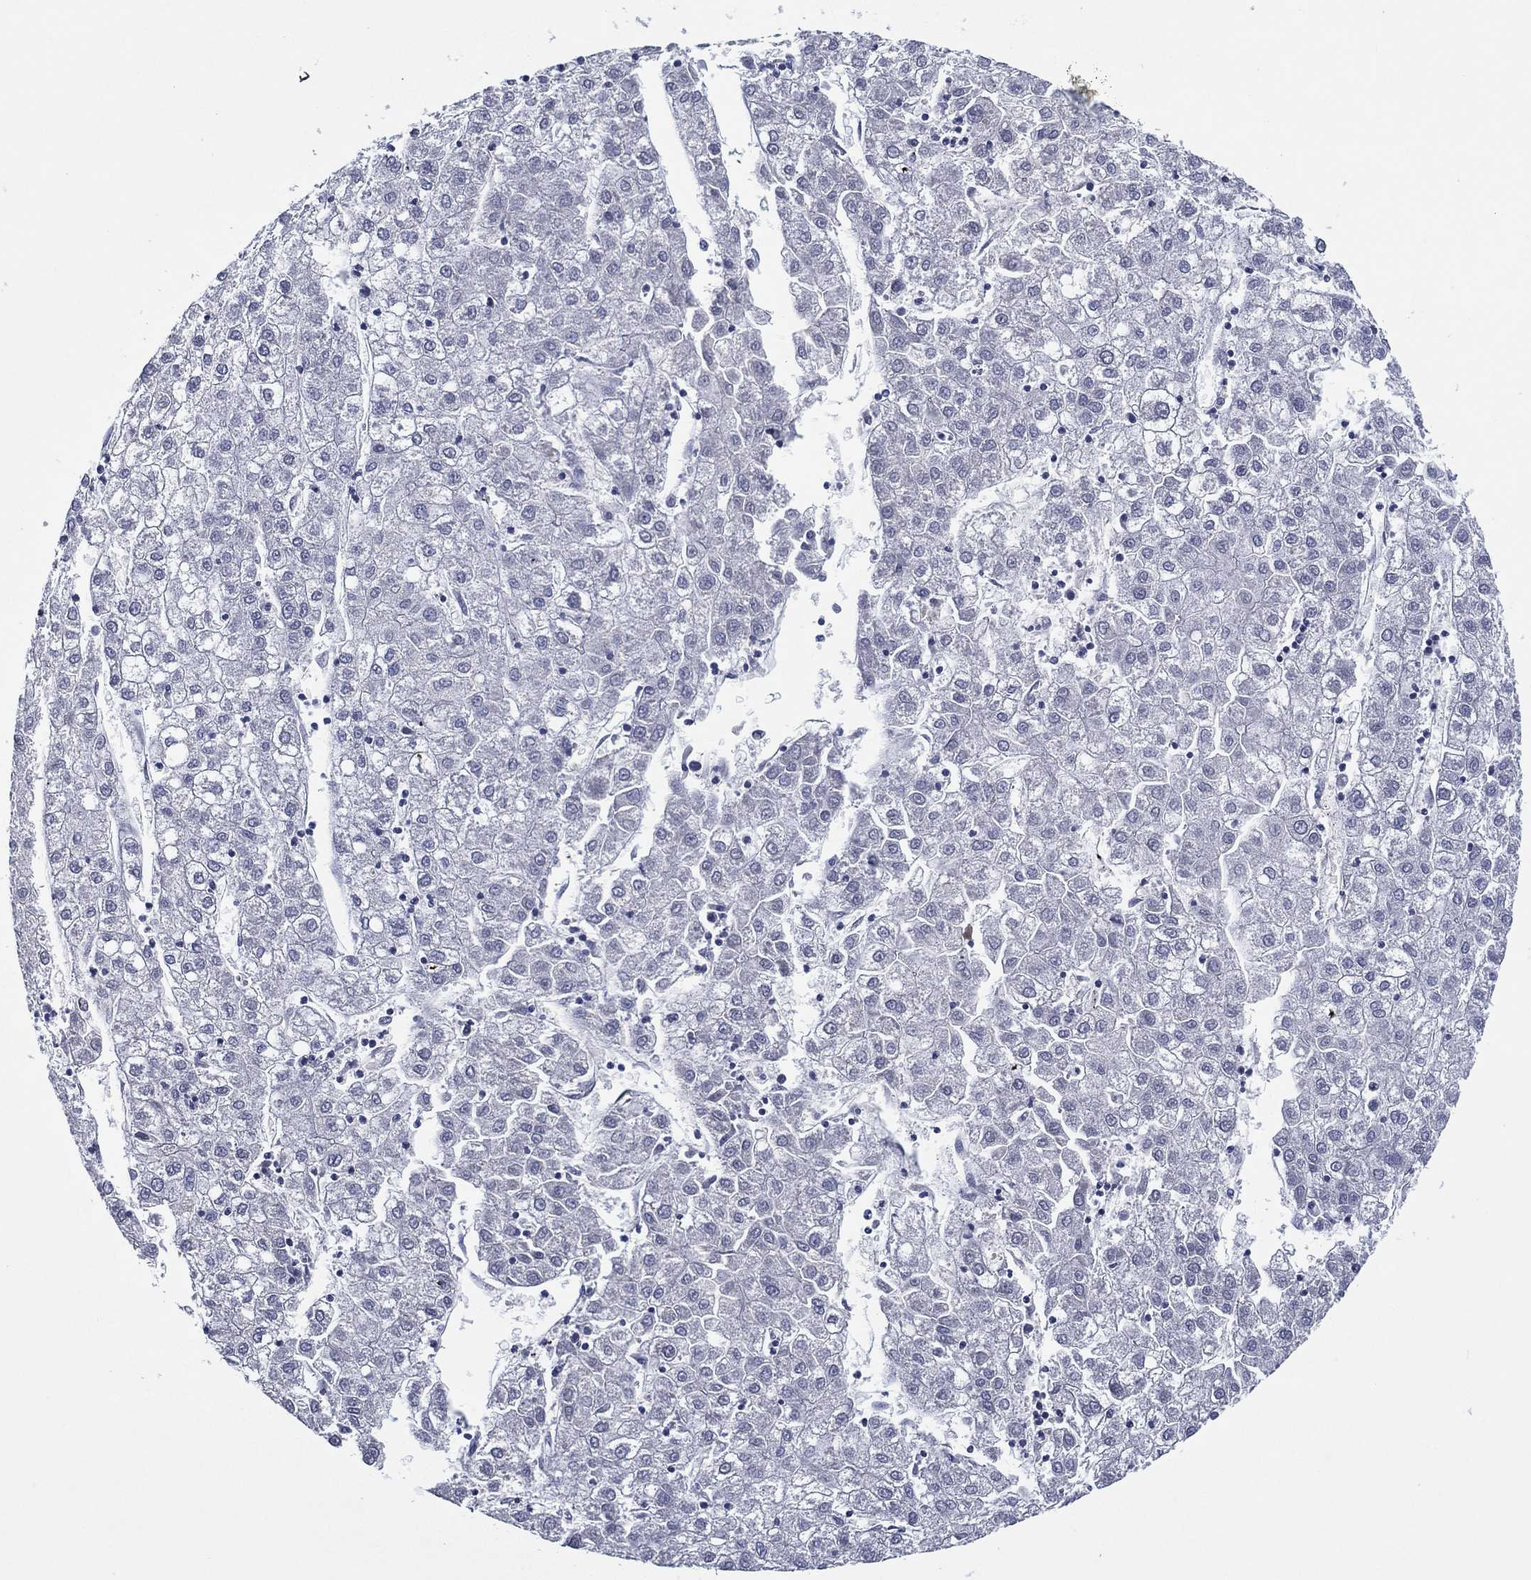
{"staining": {"intensity": "negative", "quantity": "none", "location": "none"}, "tissue": "liver cancer", "cell_type": "Tumor cells", "image_type": "cancer", "snomed": [{"axis": "morphology", "description": "Carcinoma, Hepatocellular, NOS"}, {"axis": "topography", "description": "Liver"}], "caption": "Immunohistochemical staining of human hepatocellular carcinoma (liver) shows no significant staining in tumor cells.", "gene": "TRIM31", "patient": {"sex": "male", "age": 72}}